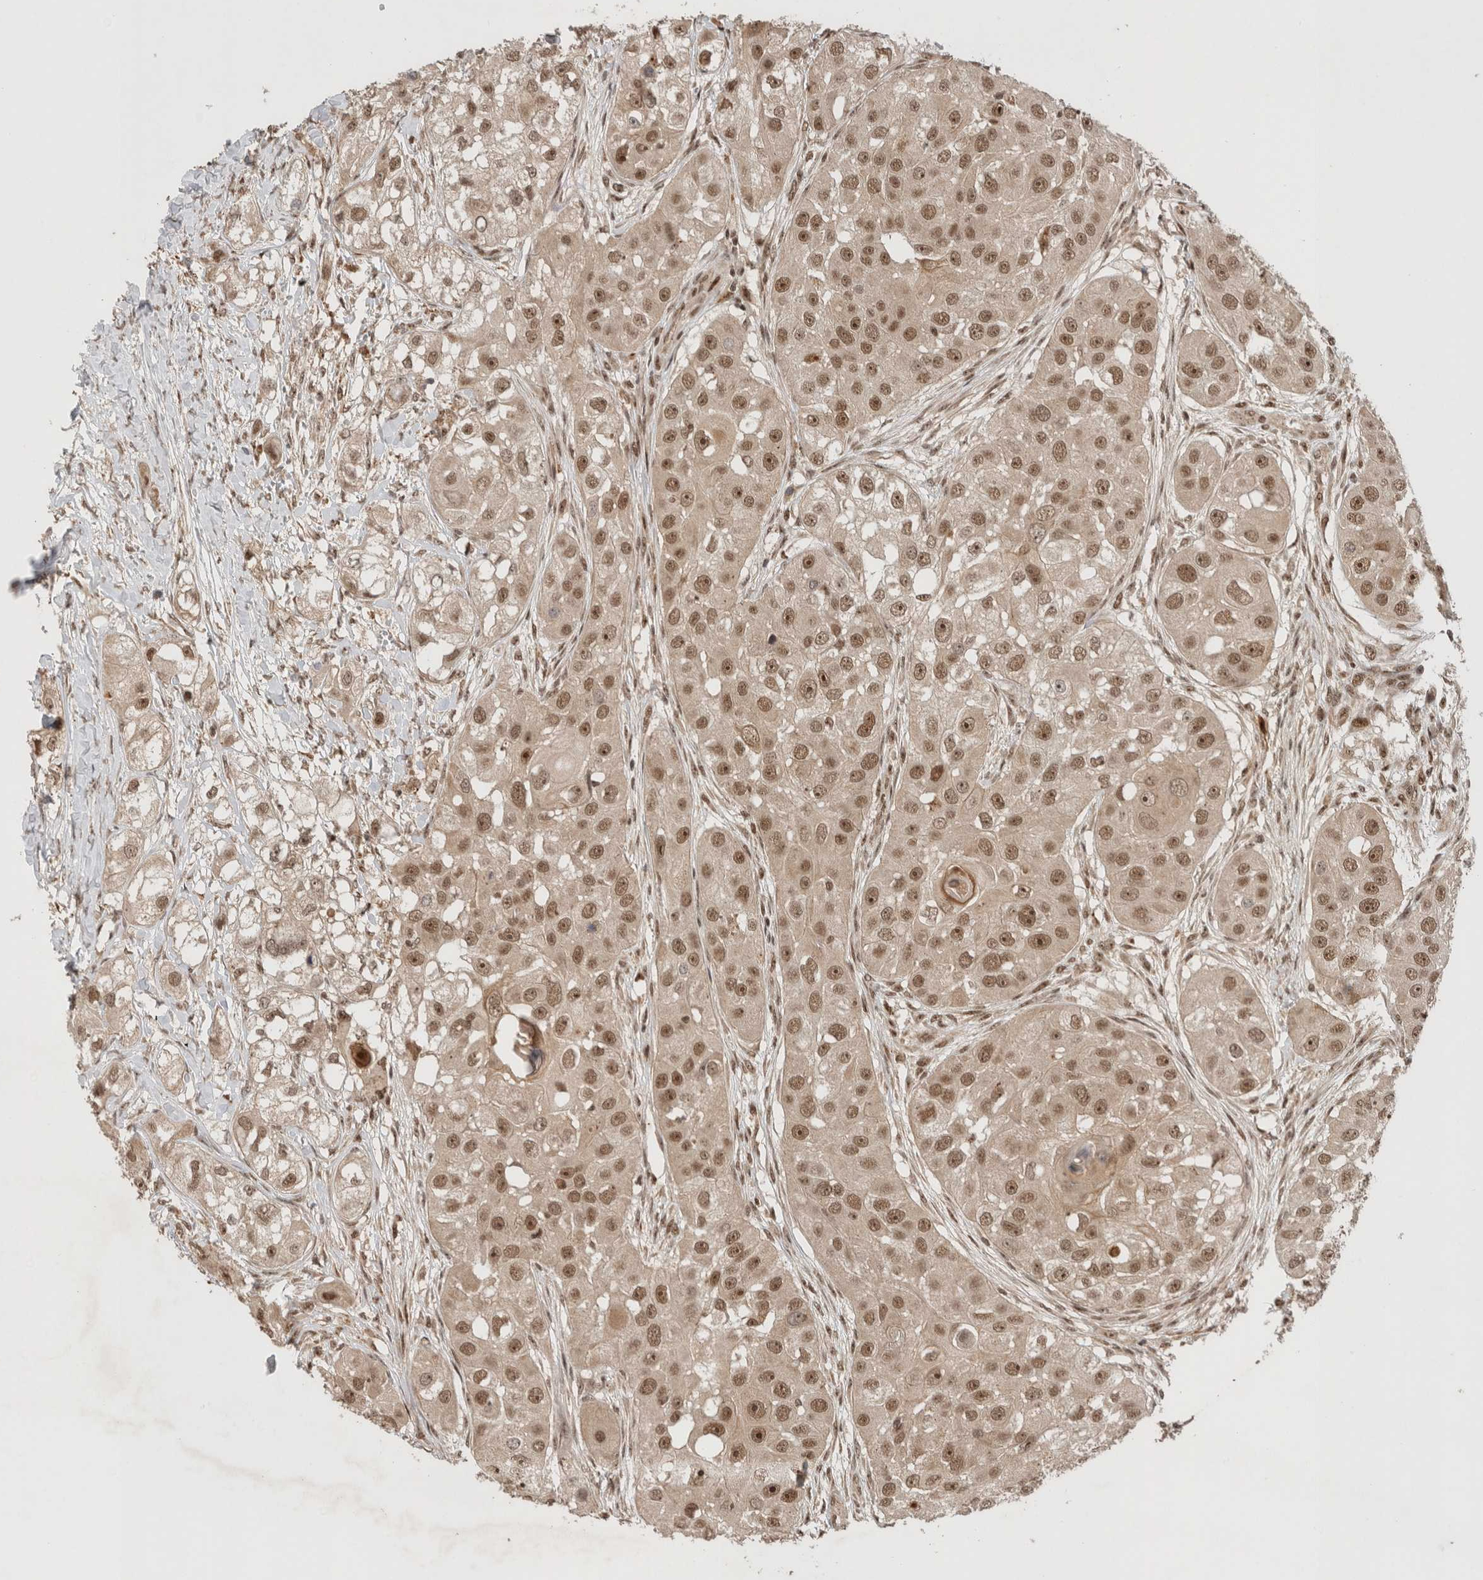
{"staining": {"intensity": "moderate", "quantity": ">75%", "location": "nuclear"}, "tissue": "head and neck cancer", "cell_type": "Tumor cells", "image_type": "cancer", "snomed": [{"axis": "morphology", "description": "Normal tissue, NOS"}, {"axis": "morphology", "description": "Squamous cell carcinoma, NOS"}, {"axis": "topography", "description": "Skeletal muscle"}, {"axis": "topography", "description": "Head-Neck"}], "caption": "A histopathology image of head and neck squamous cell carcinoma stained for a protein exhibits moderate nuclear brown staining in tumor cells.", "gene": "MPHOSPH6", "patient": {"sex": "male", "age": 51}}